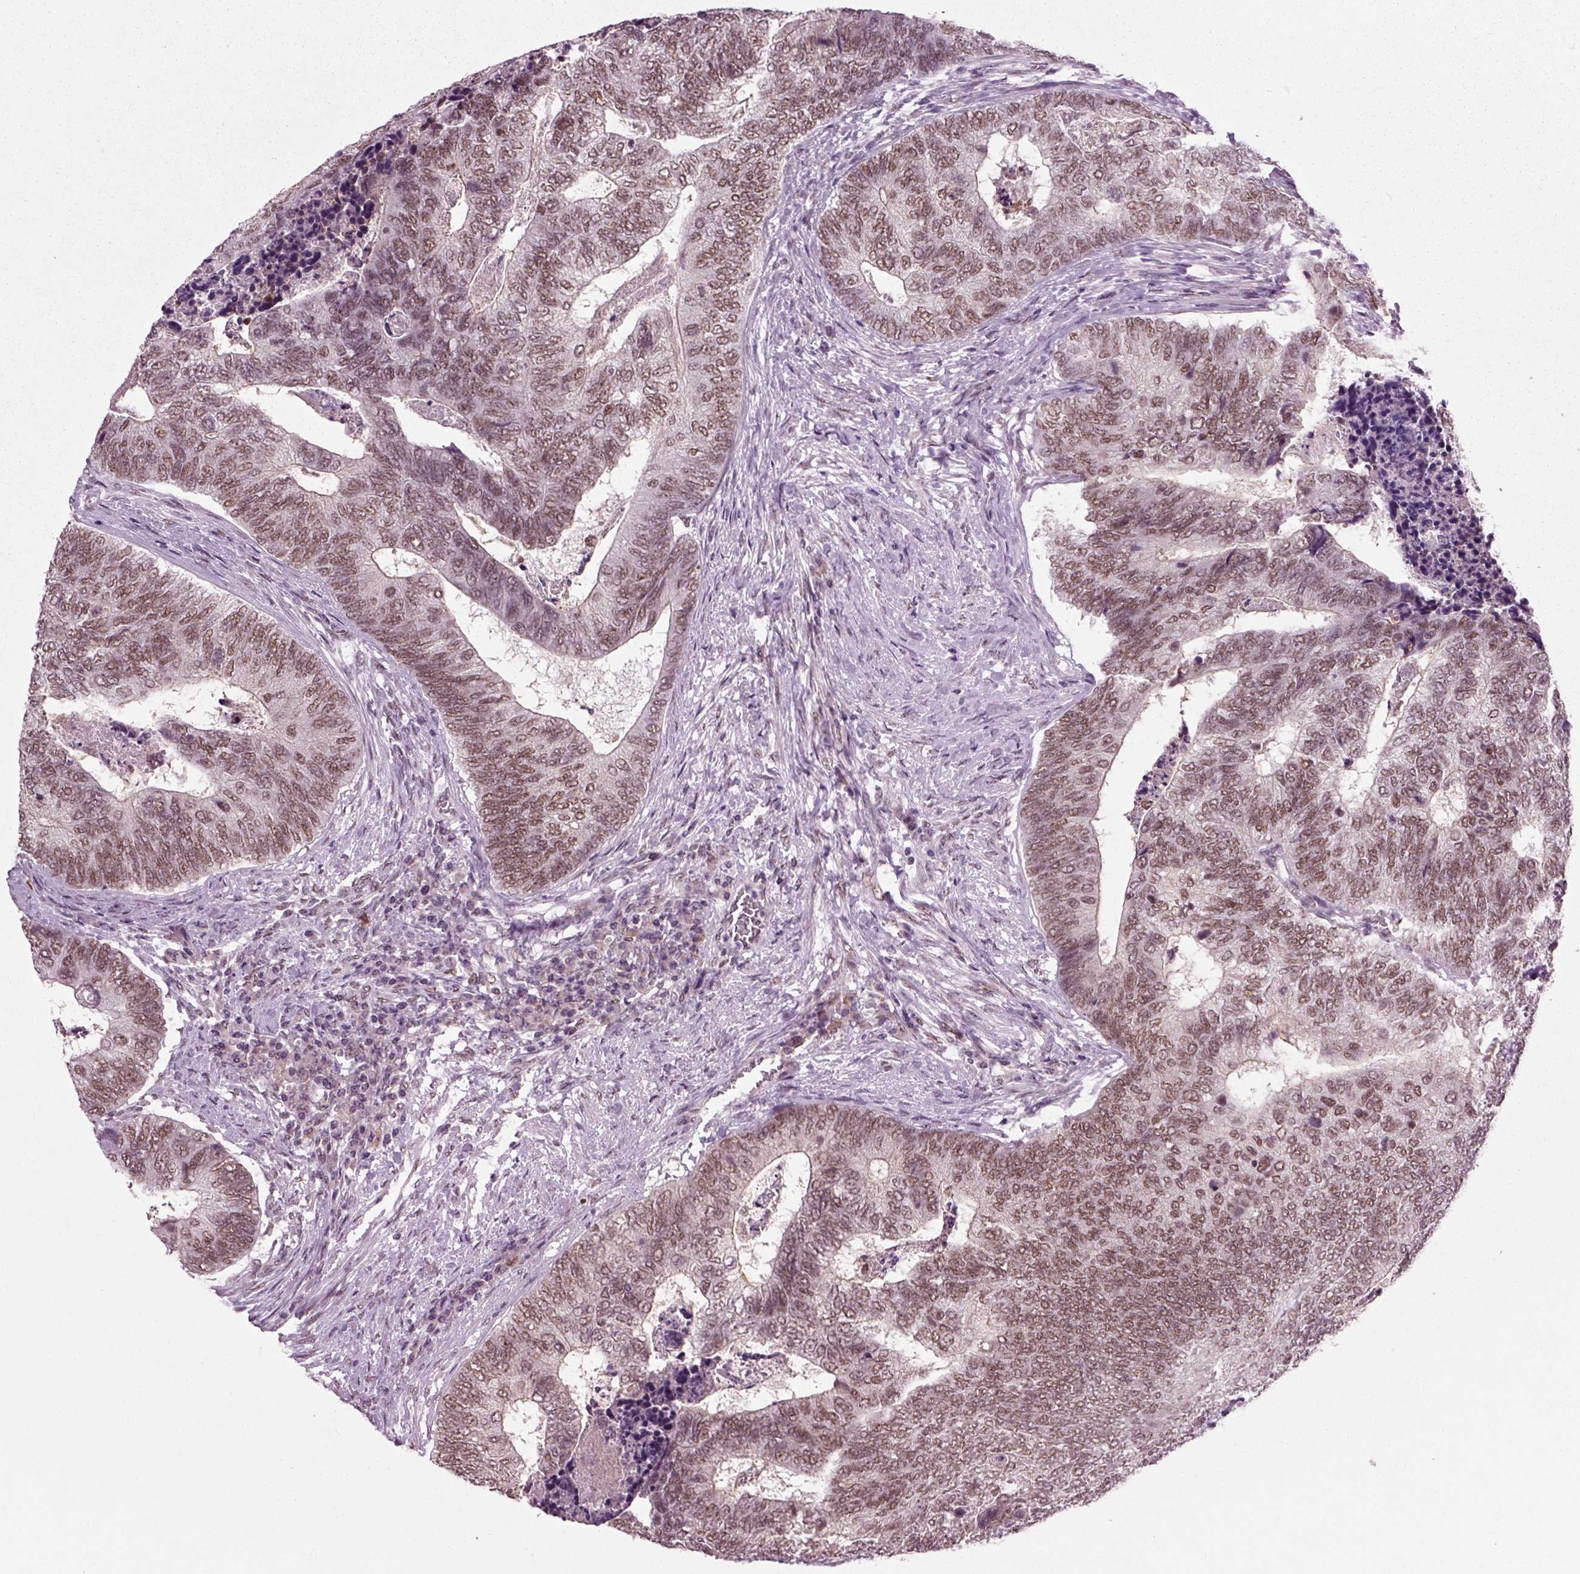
{"staining": {"intensity": "moderate", "quantity": ">75%", "location": "nuclear"}, "tissue": "colorectal cancer", "cell_type": "Tumor cells", "image_type": "cancer", "snomed": [{"axis": "morphology", "description": "Adenocarcinoma, NOS"}, {"axis": "topography", "description": "Colon"}], "caption": "IHC histopathology image of colorectal cancer (adenocarcinoma) stained for a protein (brown), which shows medium levels of moderate nuclear expression in about >75% of tumor cells.", "gene": "RCOR3", "patient": {"sex": "female", "age": 67}}